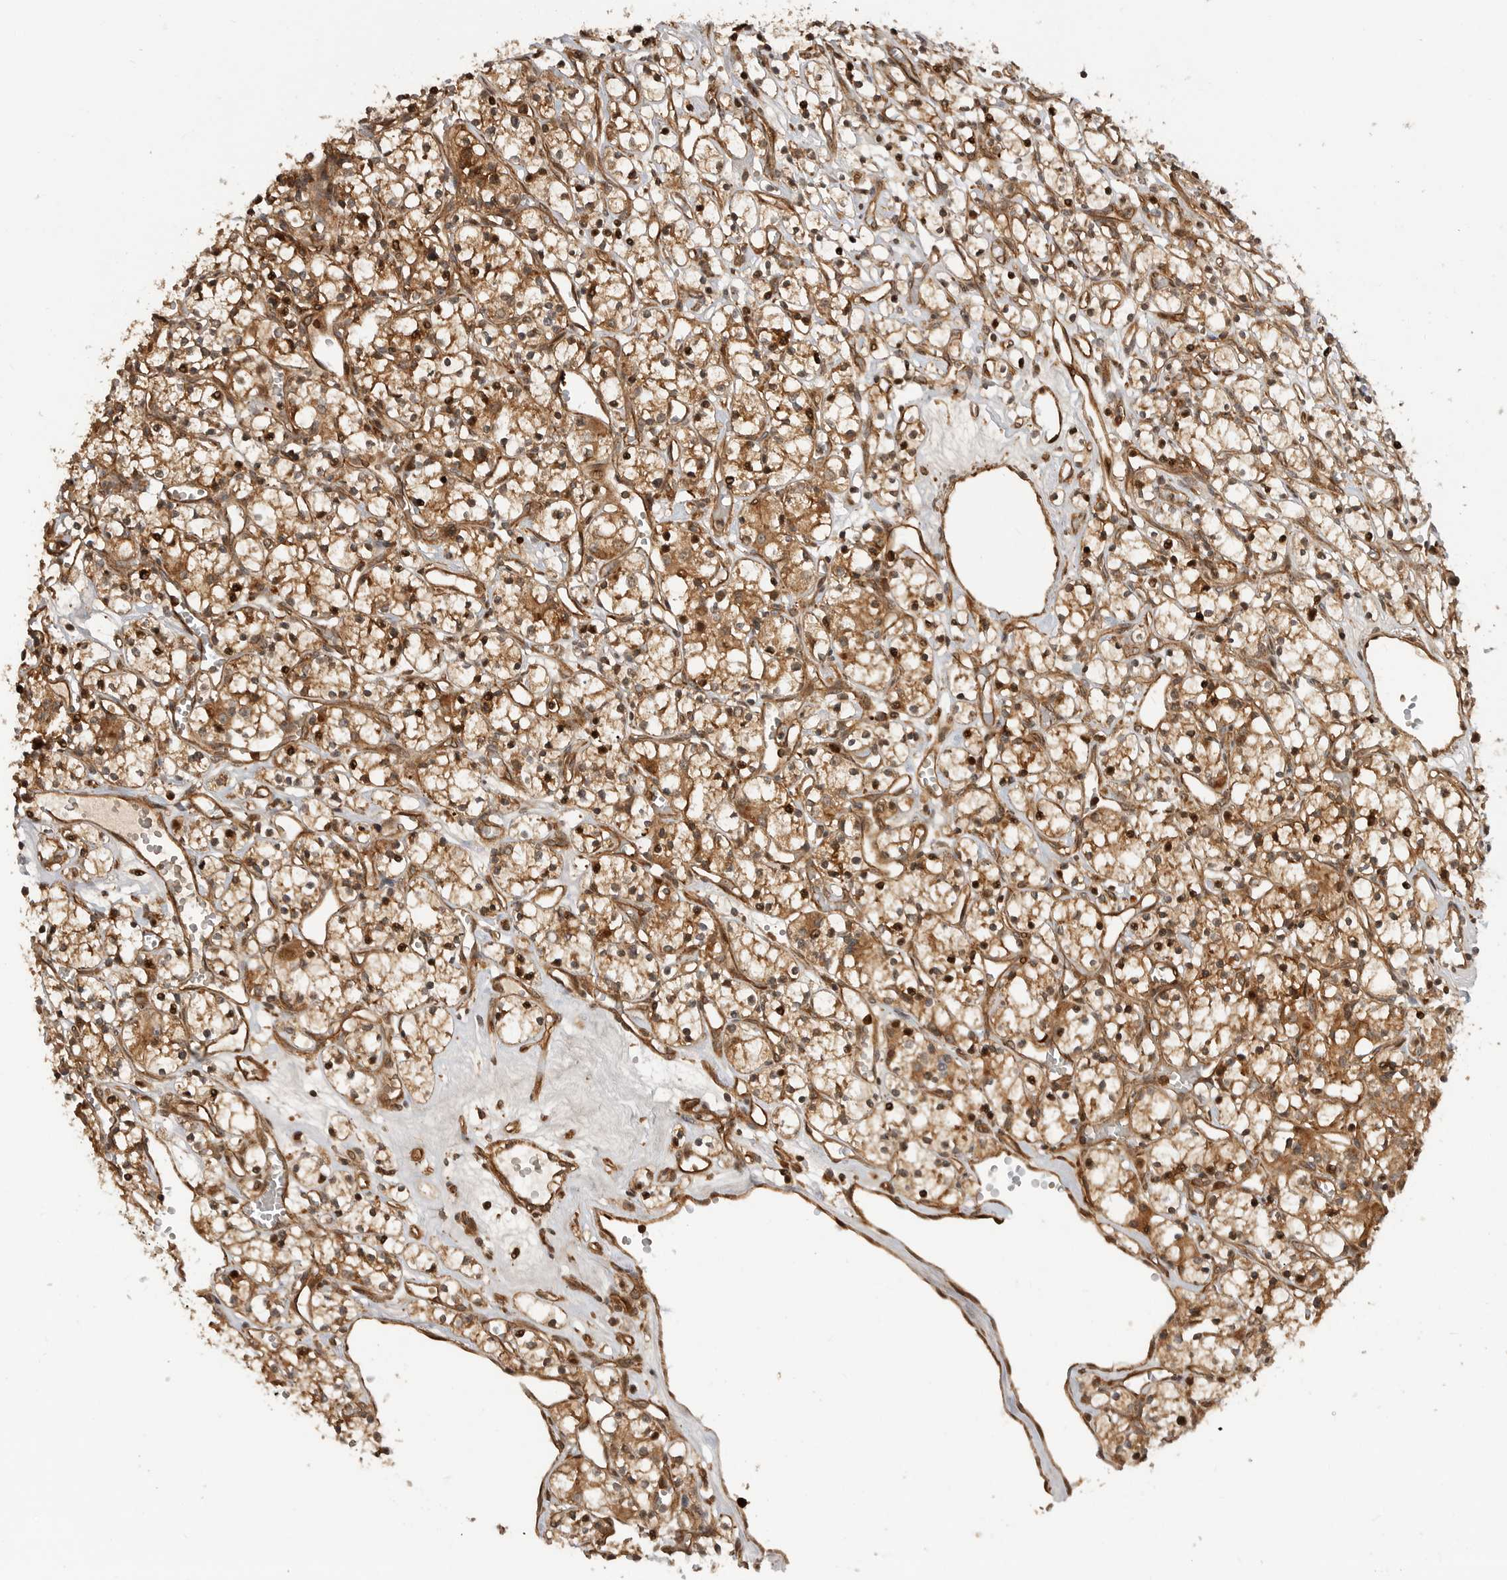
{"staining": {"intensity": "moderate", "quantity": ">75%", "location": "cytoplasmic/membranous,nuclear"}, "tissue": "renal cancer", "cell_type": "Tumor cells", "image_type": "cancer", "snomed": [{"axis": "morphology", "description": "Adenocarcinoma, NOS"}, {"axis": "topography", "description": "Kidney"}], "caption": "Immunohistochemistry (DAB (3,3'-diaminobenzidine)) staining of human renal cancer (adenocarcinoma) demonstrates moderate cytoplasmic/membranous and nuclear protein staining in approximately >75% of tumor cells. (Brightfield microscopy of DAB IHC at high magnification).", "gene": "ADPRS", "patient": {"sex": "female", "age": 59}}